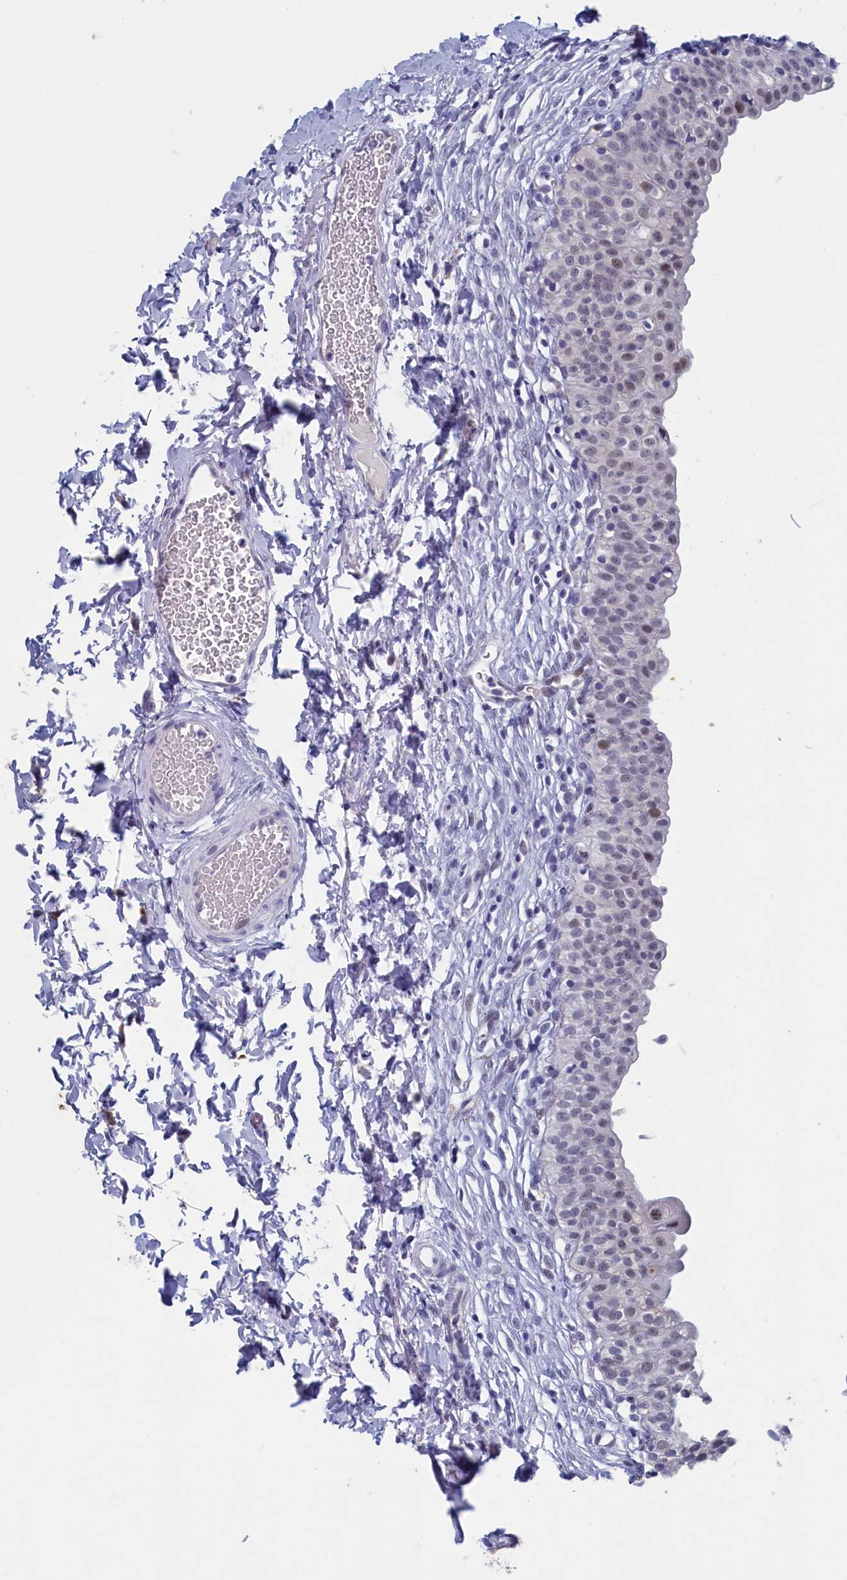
{"staining": {"intensity": "moderate", "quantity": "25%-75%", "location": "nuclear"}, "tissue": "urinary bladder", "cell_type": "Urothelial cells", "image_type": "normal", "snomed": [{"axis": "morphology", "description": "Normal tissue, NOS"}, {"axis": "topography", "description": "Urinary bladder"}], "caption": "DAB (3,3'-diaminobenzidine) immunohistochemical staining of normal human urinary bladder displays moderate nuclear protein staining in about 25%-75% of urothelial cells. (Stains: DAB in brown, nuclei in blue, Microscopy: brightfield microscopy at high magnification).", "gene": "WDR76", "patient": {"sex": "male", "age": 55}}